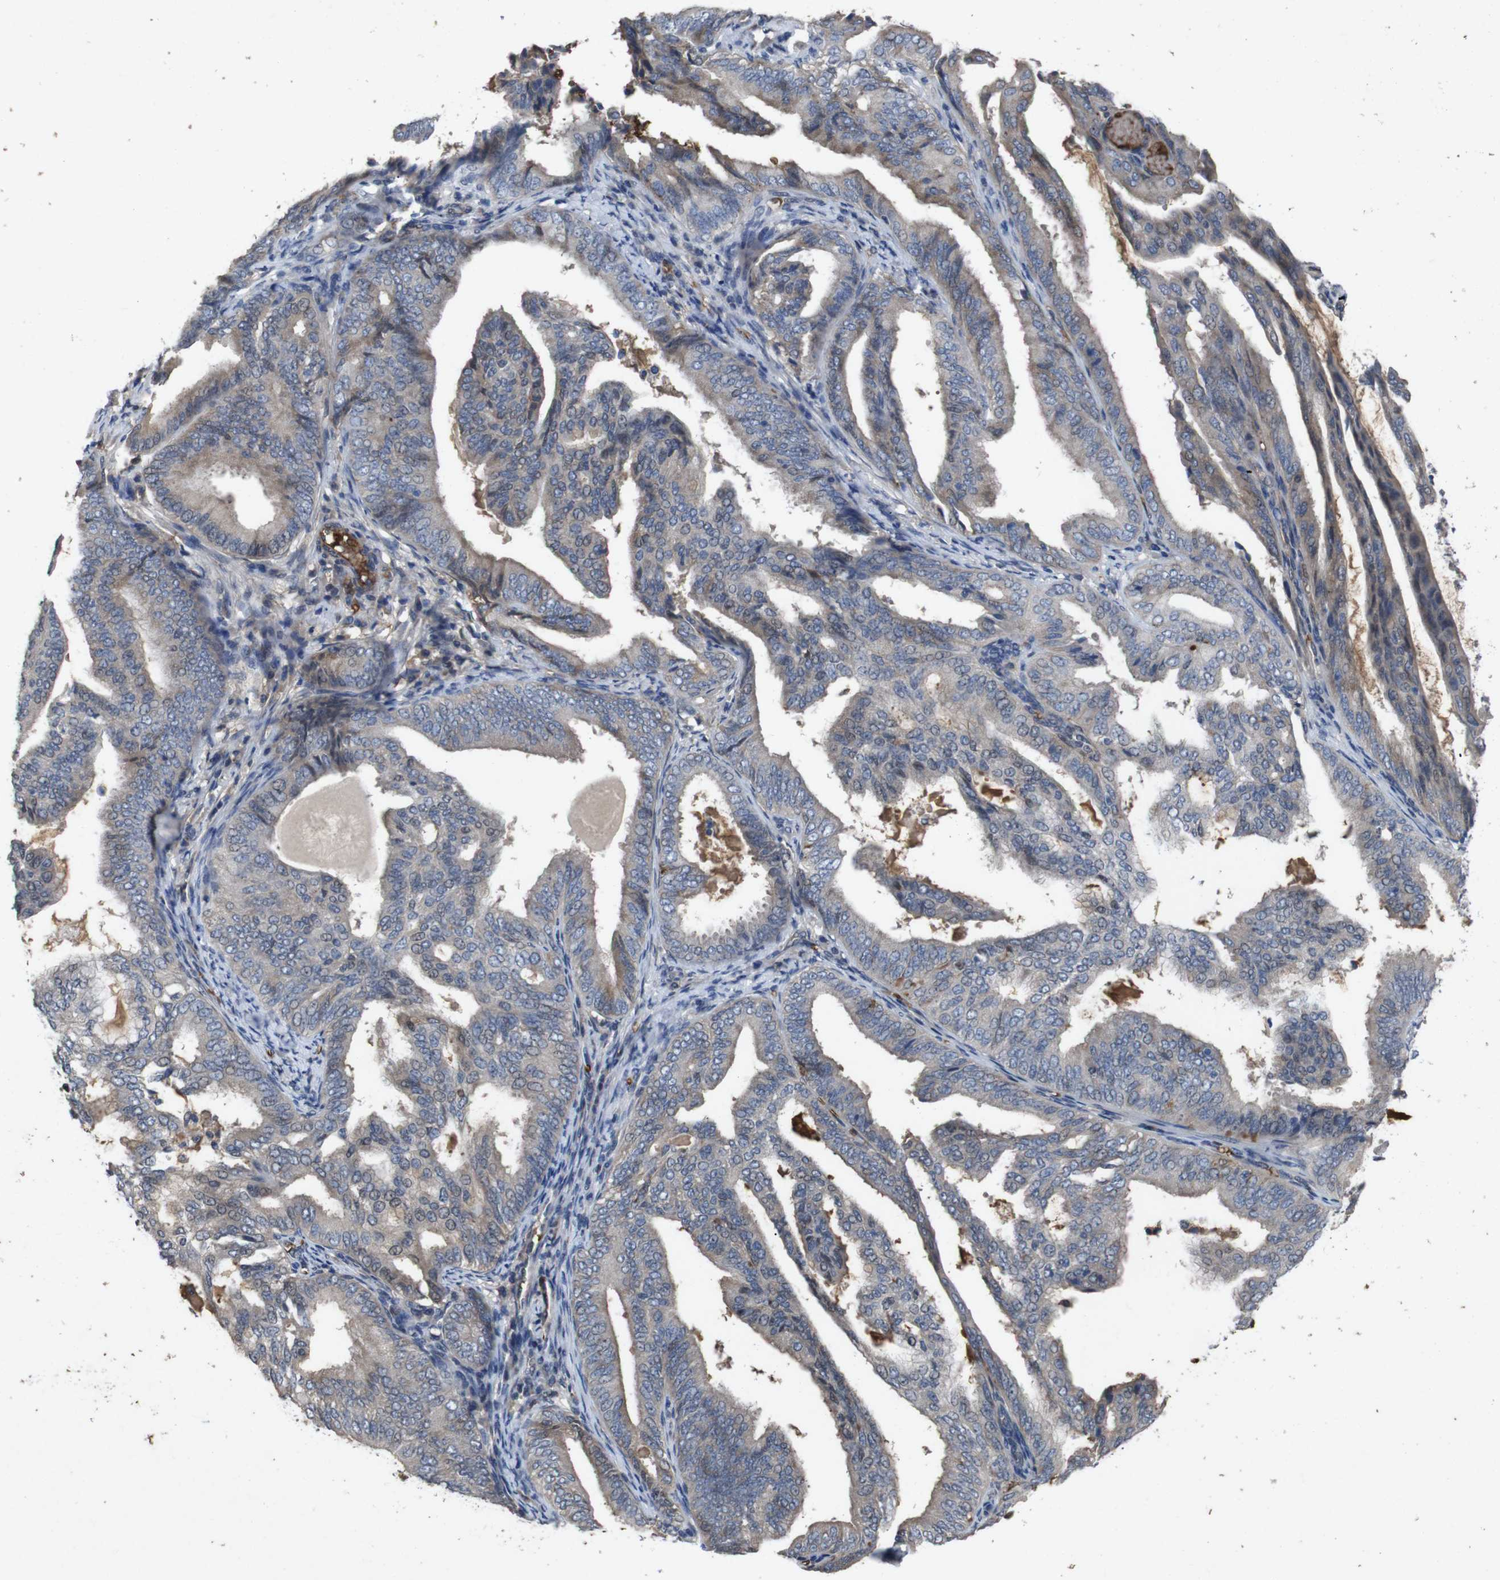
{"staining": {"intensity": "weak", "quantity": "25%-75%", "location": "cytoplasmic/membranous"}, "tissue": "endometrial cancer", "cell_type": "Tumor cells", "image_type": "cancer", "snomed": [{"axis": "morphology", "description": "Adenocarcinoma, NOS"}, {"axis": "topography", "description": "Endometrium"}], "caption": "A photomicrograph of adenocarcinoma (endometrial) stained for a protein reveals weak cytoplasmic/membranous brown staining in tumor cells. The protein of interest is shown in brown color, while the nuclei are stained blue.", "gene": "SPTB", "patient": {"sex": "female", "age": 58}}